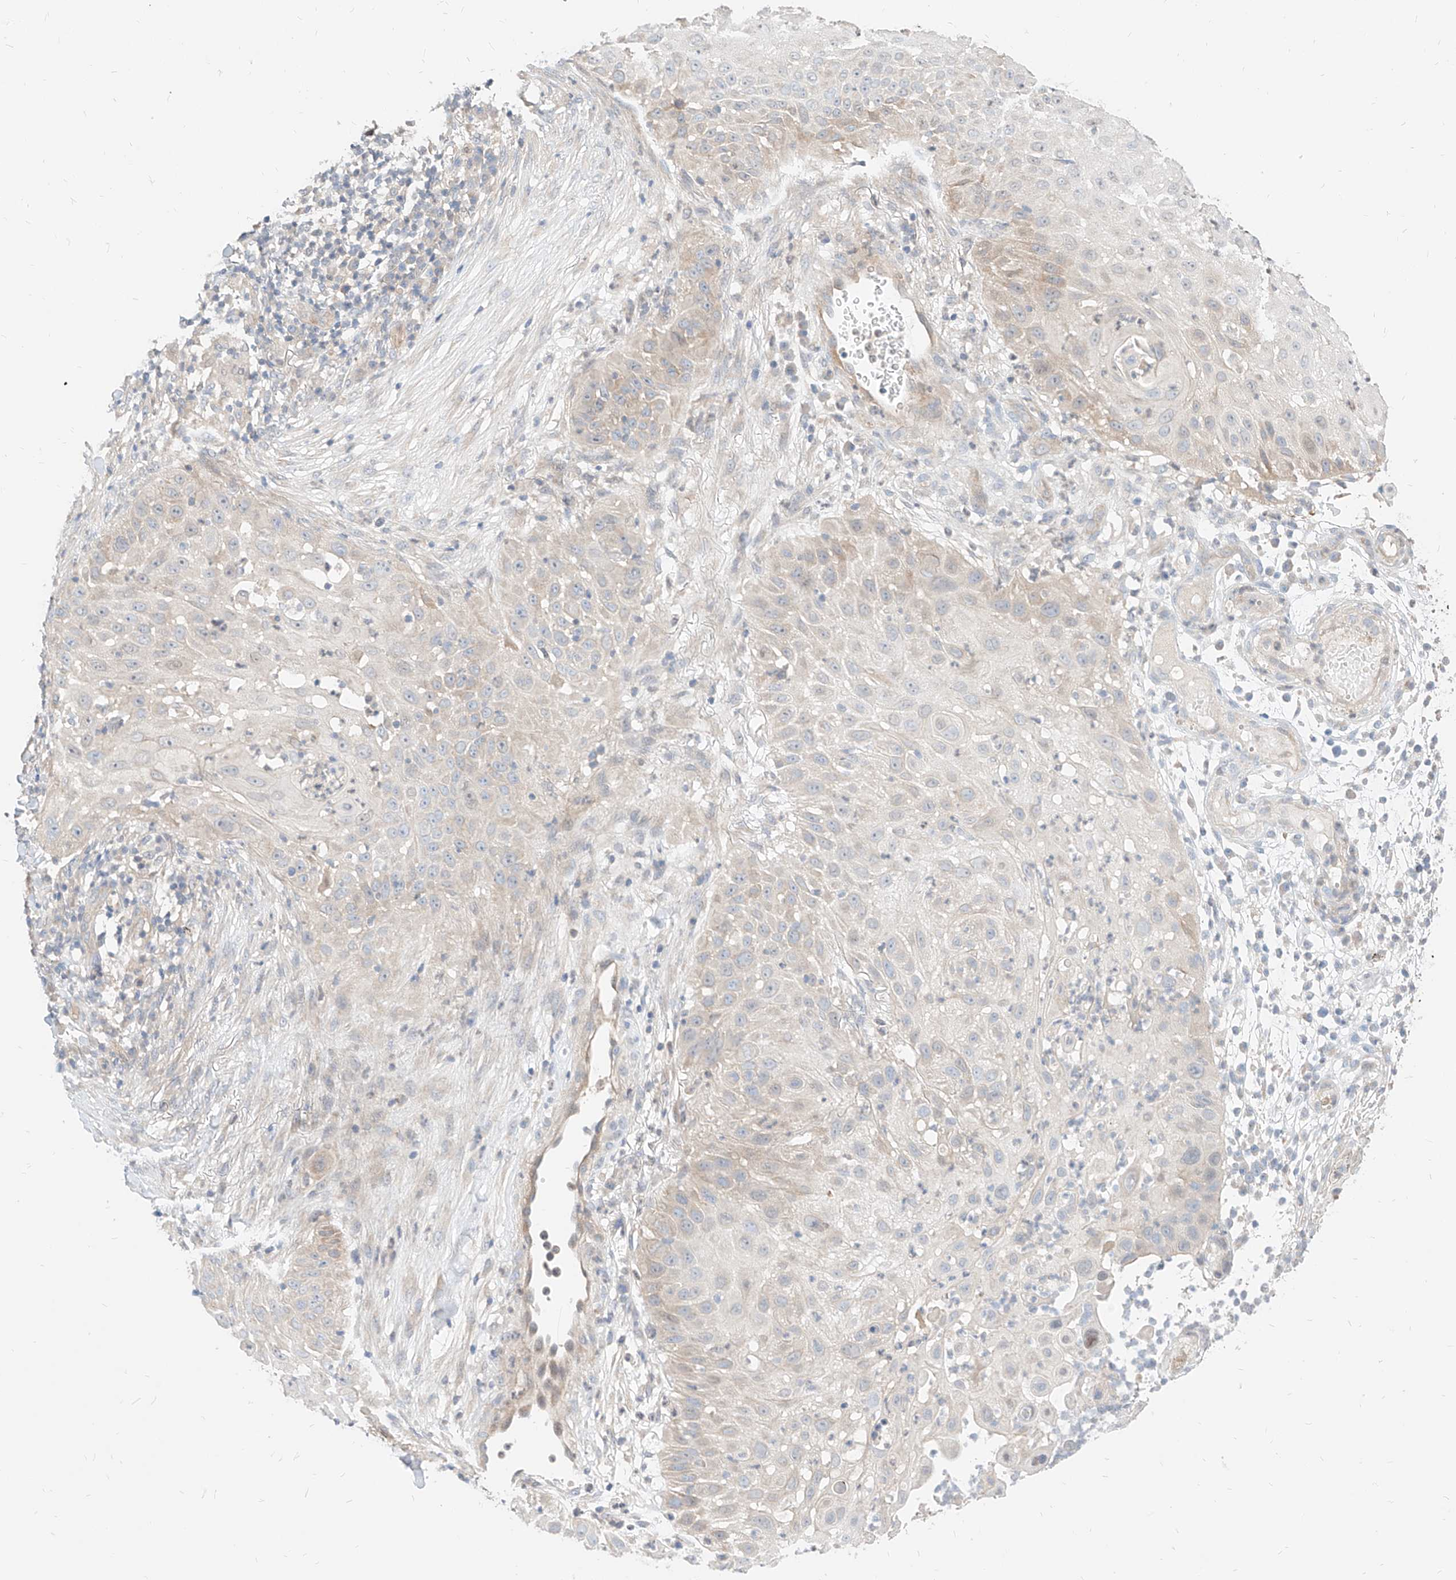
{"staining": {"intensity": "weak", "quantity": "<25%", "location": "cytoplasmic/membranous"}, "tissue": "skin cancer", "cell_type": "Tumor cells", "image_type": "cancer", "snomed": [{"axis": "morphology", "description": "Squamous cell carcinoma, NOS"}, {"axis": "topography", "description": "Skin"}], "caption": "Squamous cell carcinoma (skin) was stained to show a protein in brown. There is no significant positivity in tumor cells. Nuclei are stained in blue.", "gene": "TSNAX", "patient": {"sex": "female", "age": 44}}